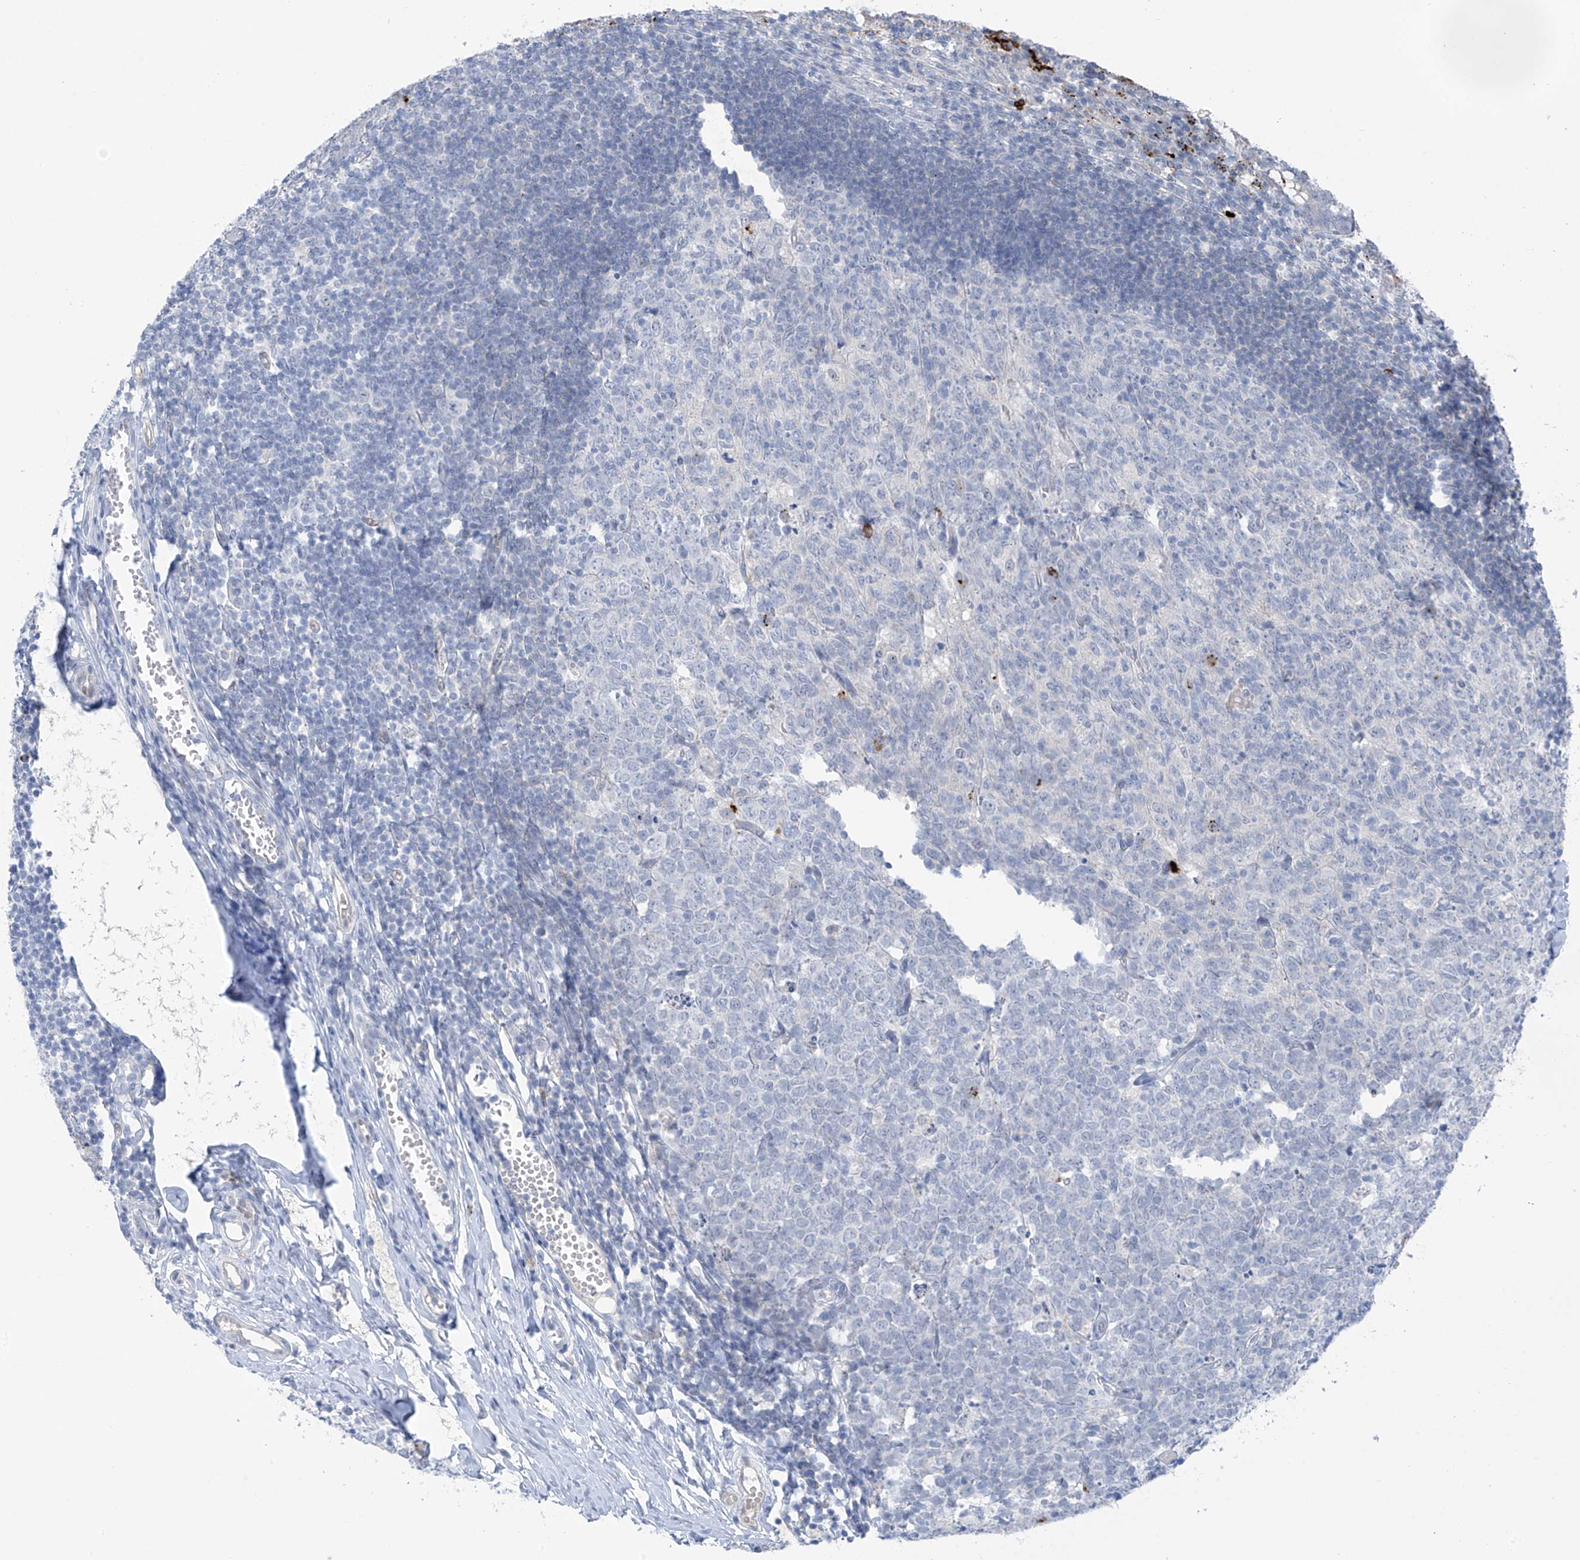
{"staining": {"intensity": "strong", "quantity": "25%-75%", "location": "cytoplasmic/membranous"}, "tissue": "appendix", "cell_type": "Glandular cells", "image_type": "normal", "snomed": [{"axis": "morphology", "description": "Normal tissue, NOS"}, {"axis": "topography", "description": "Appendix"}], "caption": "Glandular cells exhibit high levels of strong cytoplasmic/membranous staining in approximately 25%-75% of cells in unremarkable appendix.", "gene": "ZNF793", "patient": {"sex": "male", "age": 14}}